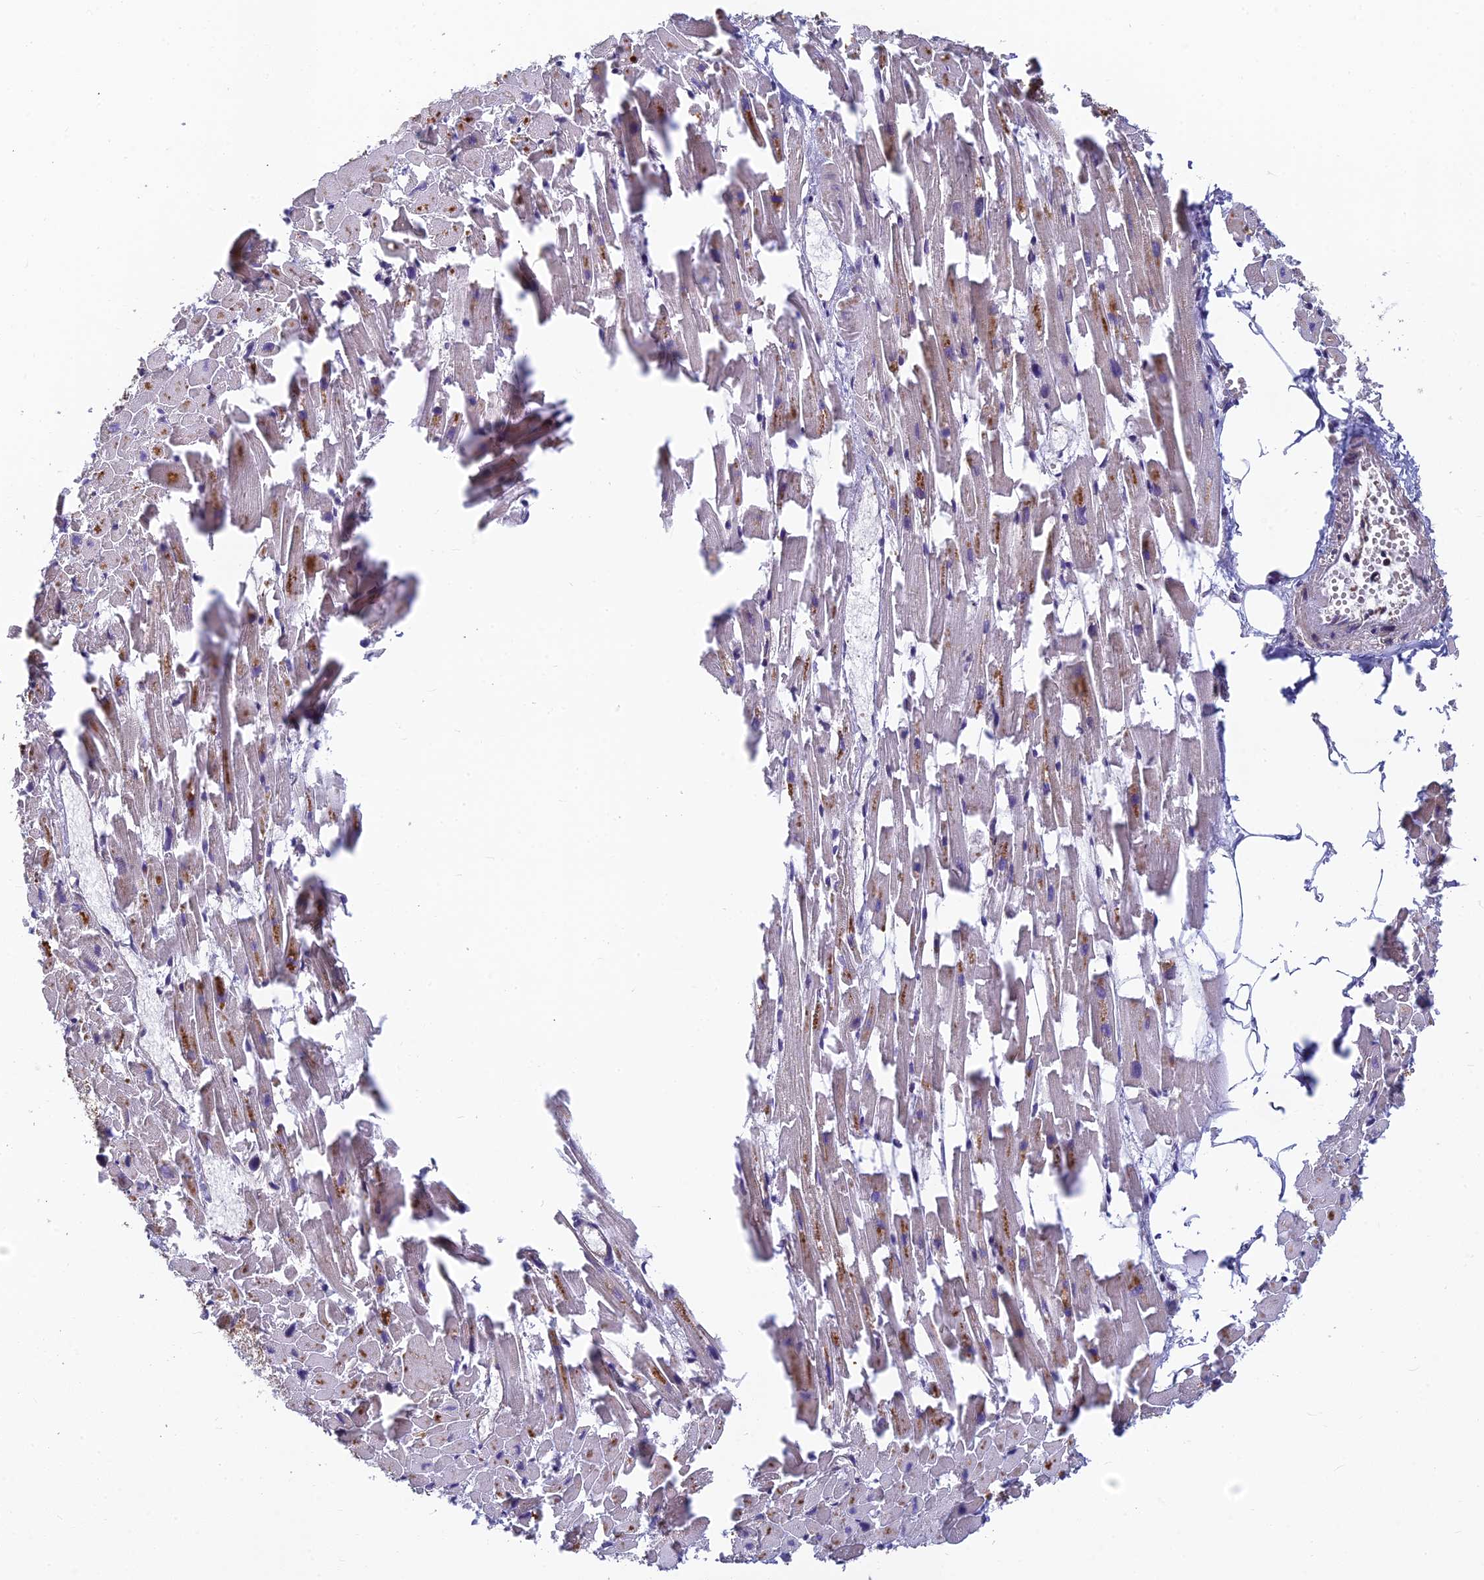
{"staining": {"intensity": "moderate", "quantity": "25%-75%", "location": "cytoplasmic/membranous"}, "tissue": "heart muscle", "cell_type": "Cardiomyocytes", "image_type": "normal", "snomed": [{"axis": "morphology", "description": "Normal tissue, NOS"}, {"axis": "topography", "description": "Heart"}], "caption": "Immunohistochemistry (IHC) histopathology image of normal human heart muscle stained for a protein (brown), which reveals medium levels of moderate cytoplasmic/membranous positivity in approximately 25%-75% of cardiomyocytes.", "gene": "PIKFYVE", "patient": {"sex": "female", "age": 64}}